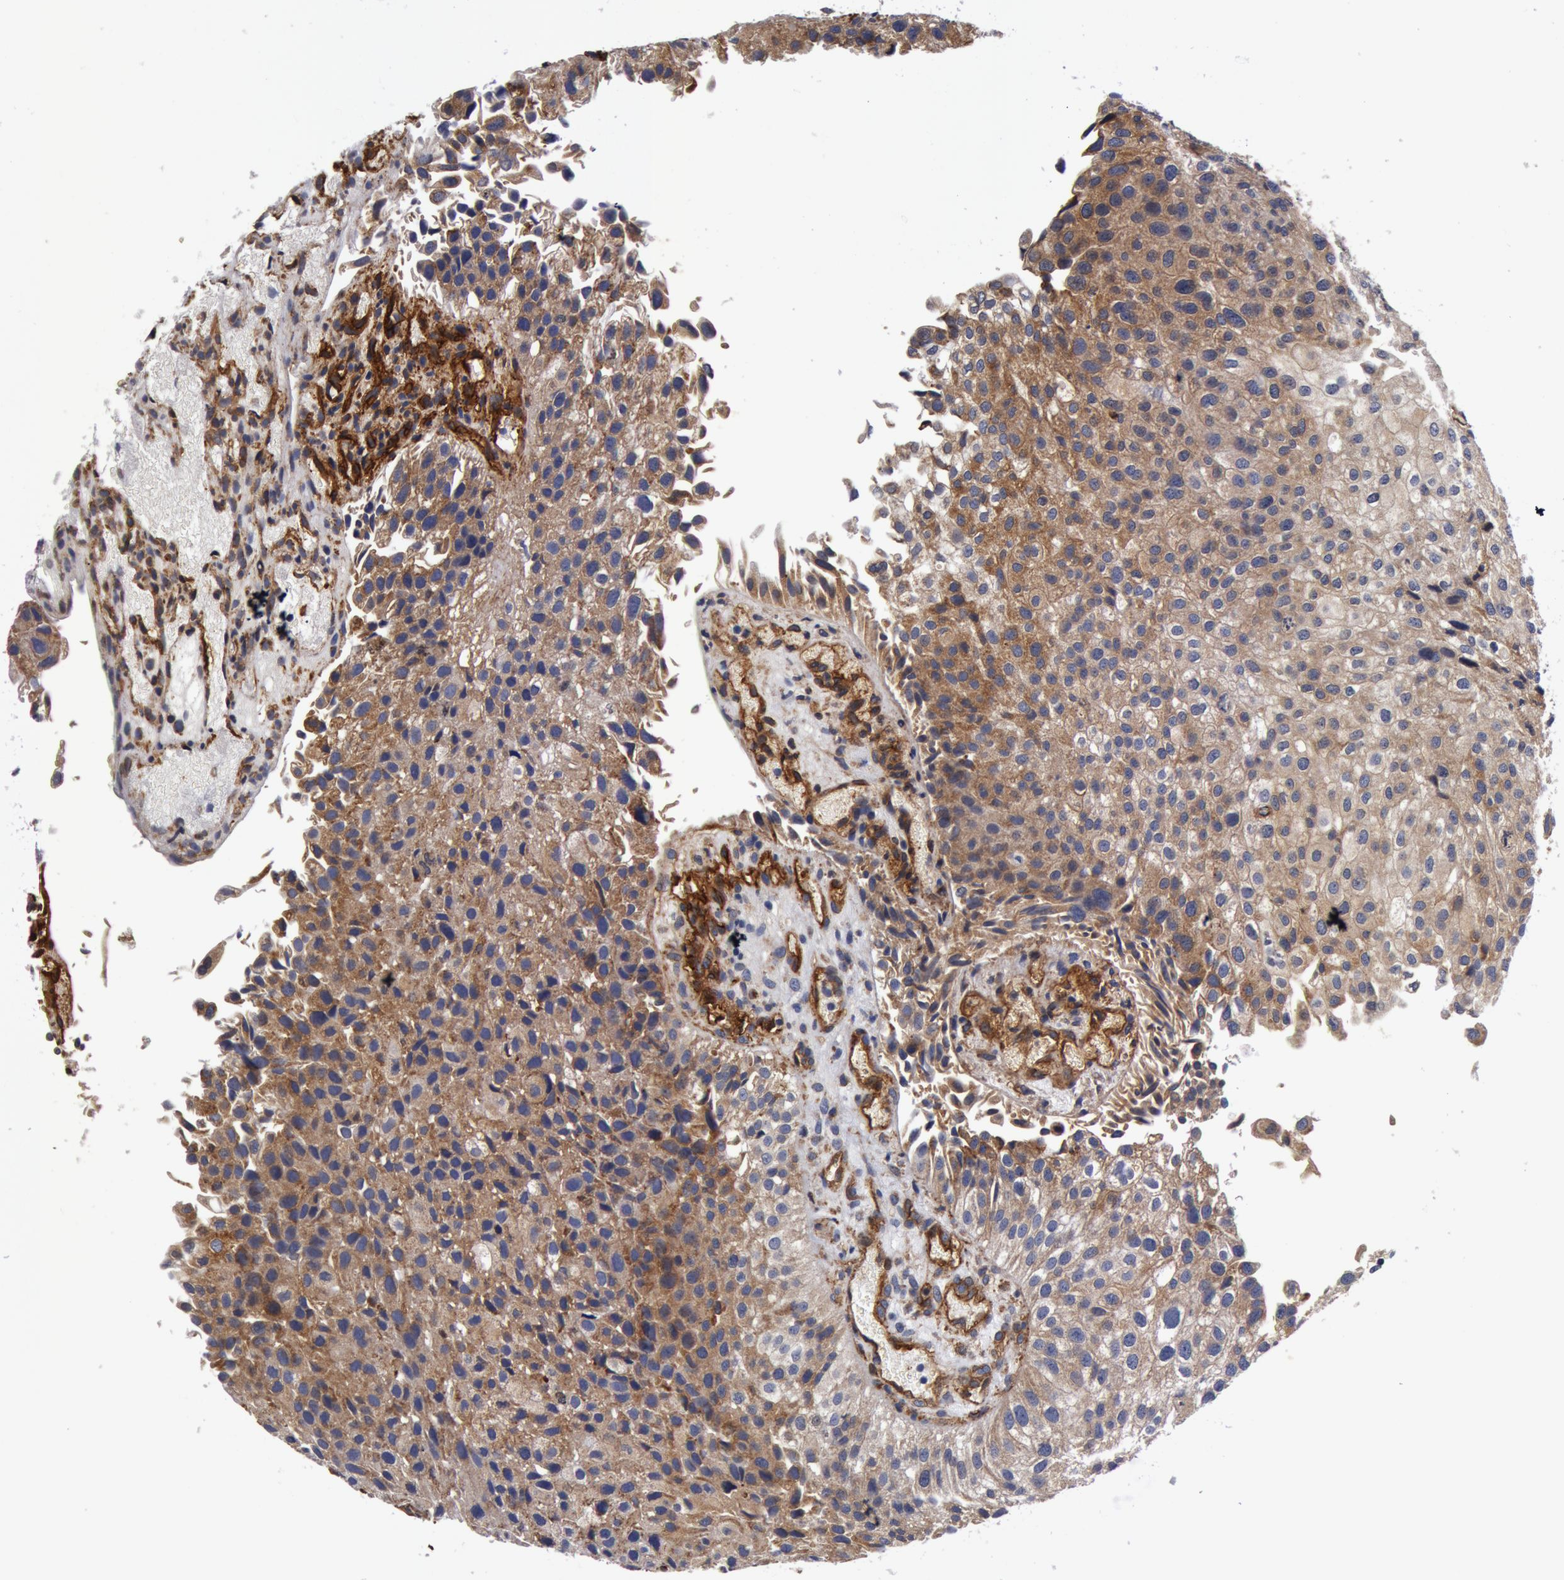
{"staining": {"intensity": "moderate", "quantity": ">75%", "location": "cytoplasmic/membranous"}, "tissue": "urothelial cancer", "cell_type": "Tumor cells", "image_type": "cancer", "snomed": [{"axis": "morphology", "description": "Urothelial carcinoma, Low grade"}, {"axis": "topography", "description": "Urinary bladder"}], "caption": "The histopathology image demonstrates staining of low-grade urothelial carcinoma, revealing moderate cytoplasmic/membranous protein expression (brown color) within tumor cells. (DAB IHC with brightfield microscopy, high magnification).", "gene": "IL23A", "patient": {"sex": "female", "age": 89}}